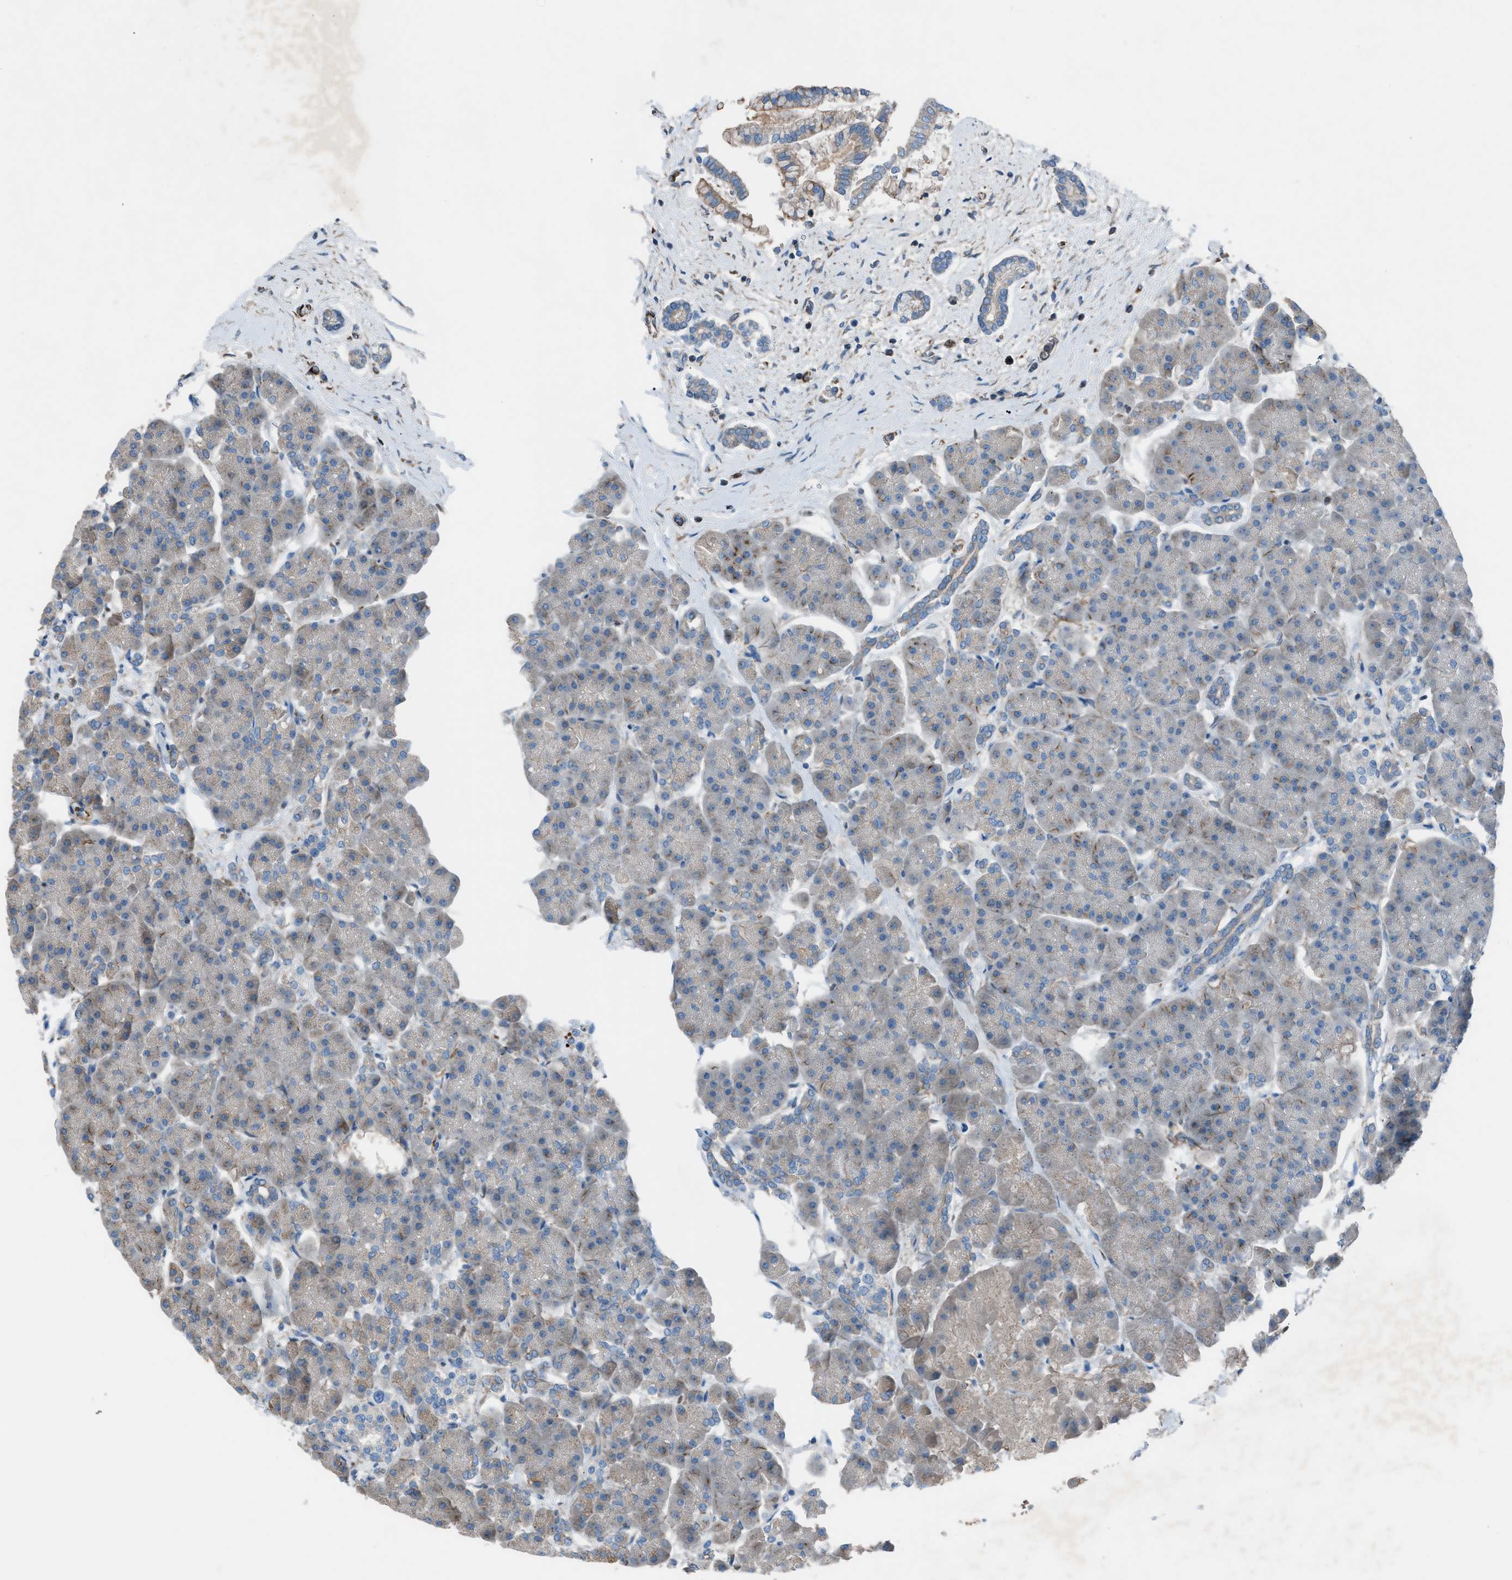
{"staining": {"intensity": "weak", "quantity": ">75%", "location": "cytoplasmic/membranous"}, "tissue": "pancreas", "cell_type": "Exocrine glandular cells", "image_type": "normal", "snomed": [{"axis": "morphology", "description": "Normal tissue, NOS"}, {"axis": "topography", "description": "Pancreas"}], "caption": "Weak cytoplasmic/membranous expression is seen in about >75% of exocrine glandular cells in benign pancreas.", "gene": "CABP7", "patient": {"sex": "female", "age": 70}}